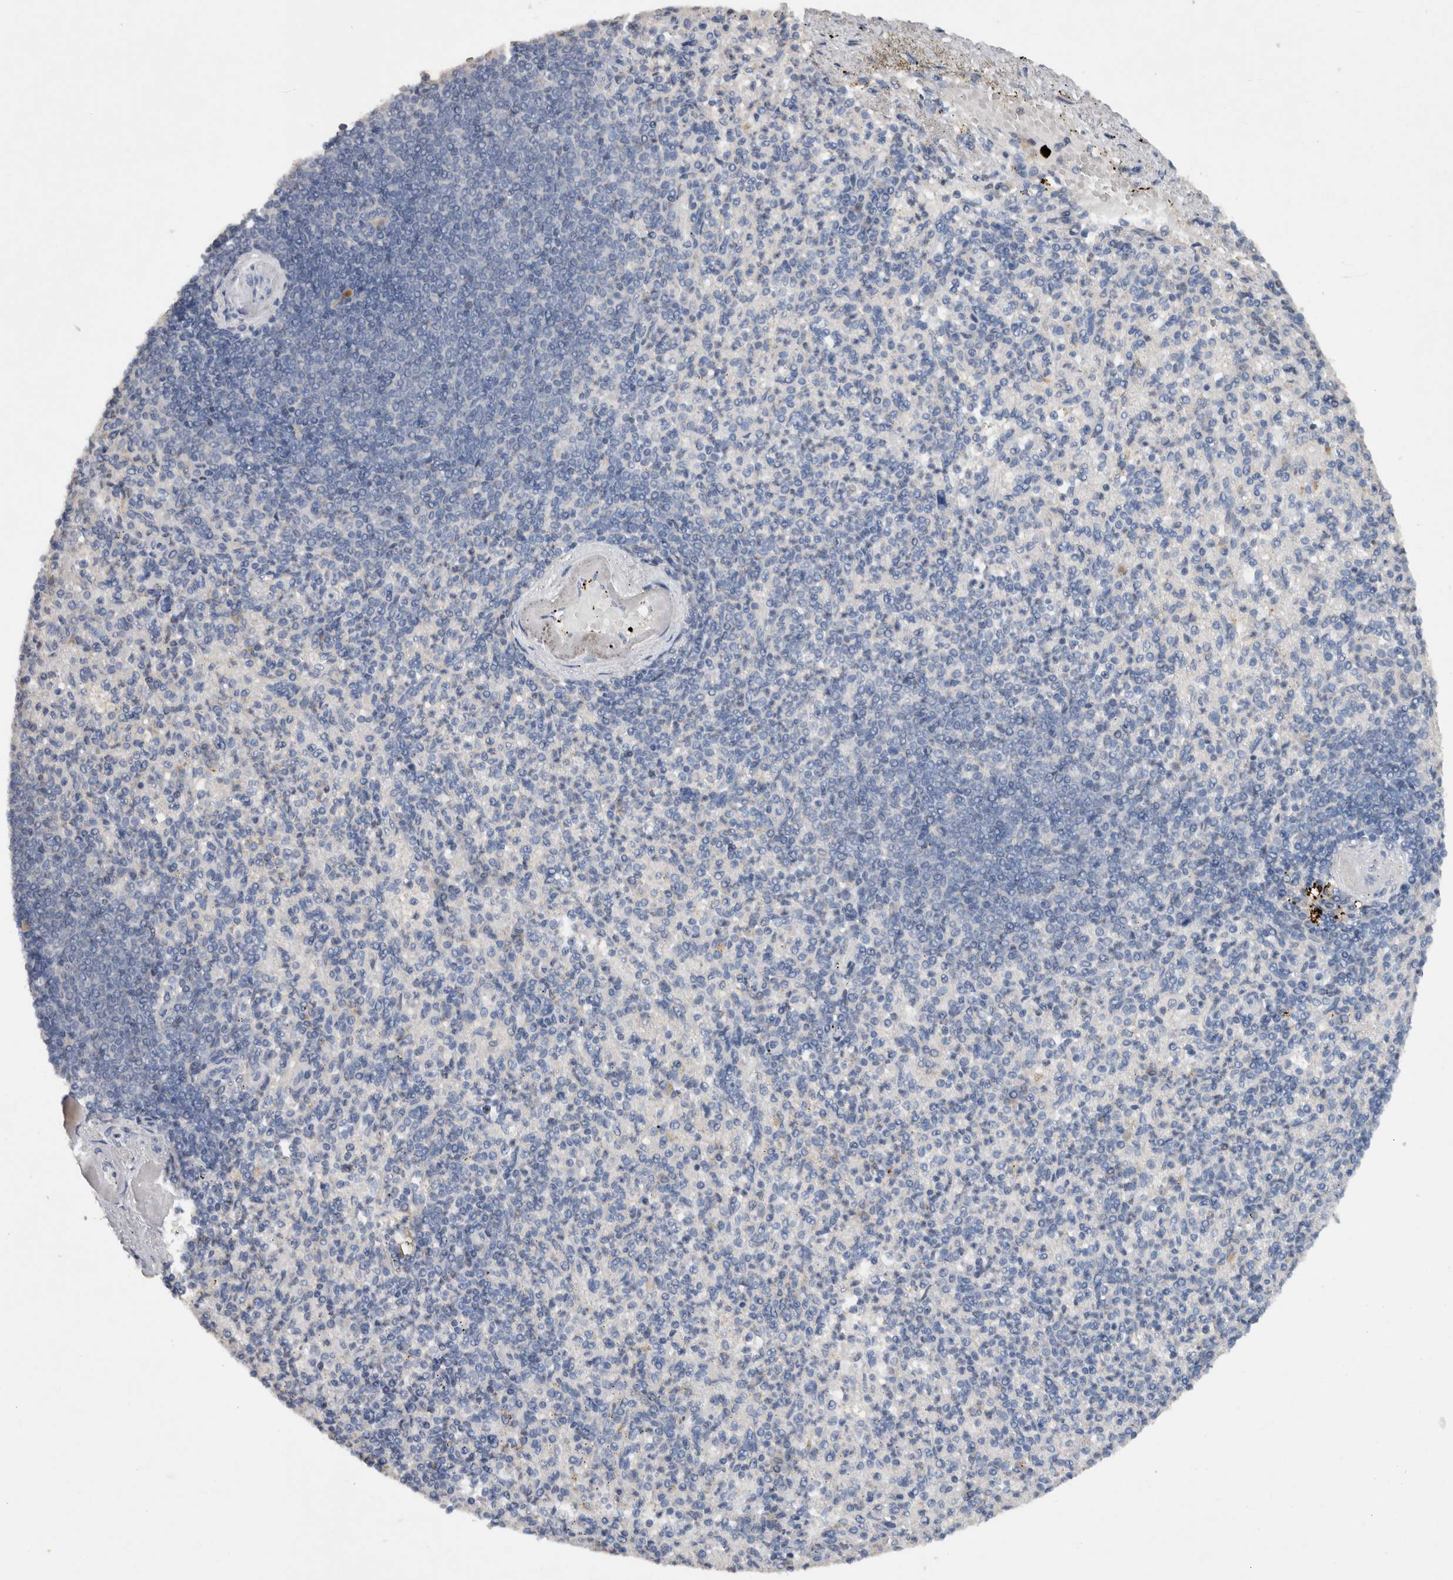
{"staining": {"intensity": "negative", "quantity": "none", "location": "none"}, "tissue": "spleen", "cell_type": "Cells in red pulp", "image_type": "normal", "snomed": [{"axis": "morphology", "description": "Normal tissue, NOS"}, {"axis": "topography", "description": "Spleen"}], "caption": "This is an IHC micrograph of normal spleen. There is no staining in cells in red pulp.", "gene": "HEXD", "patient": {"sex": "female", "age": 74}}